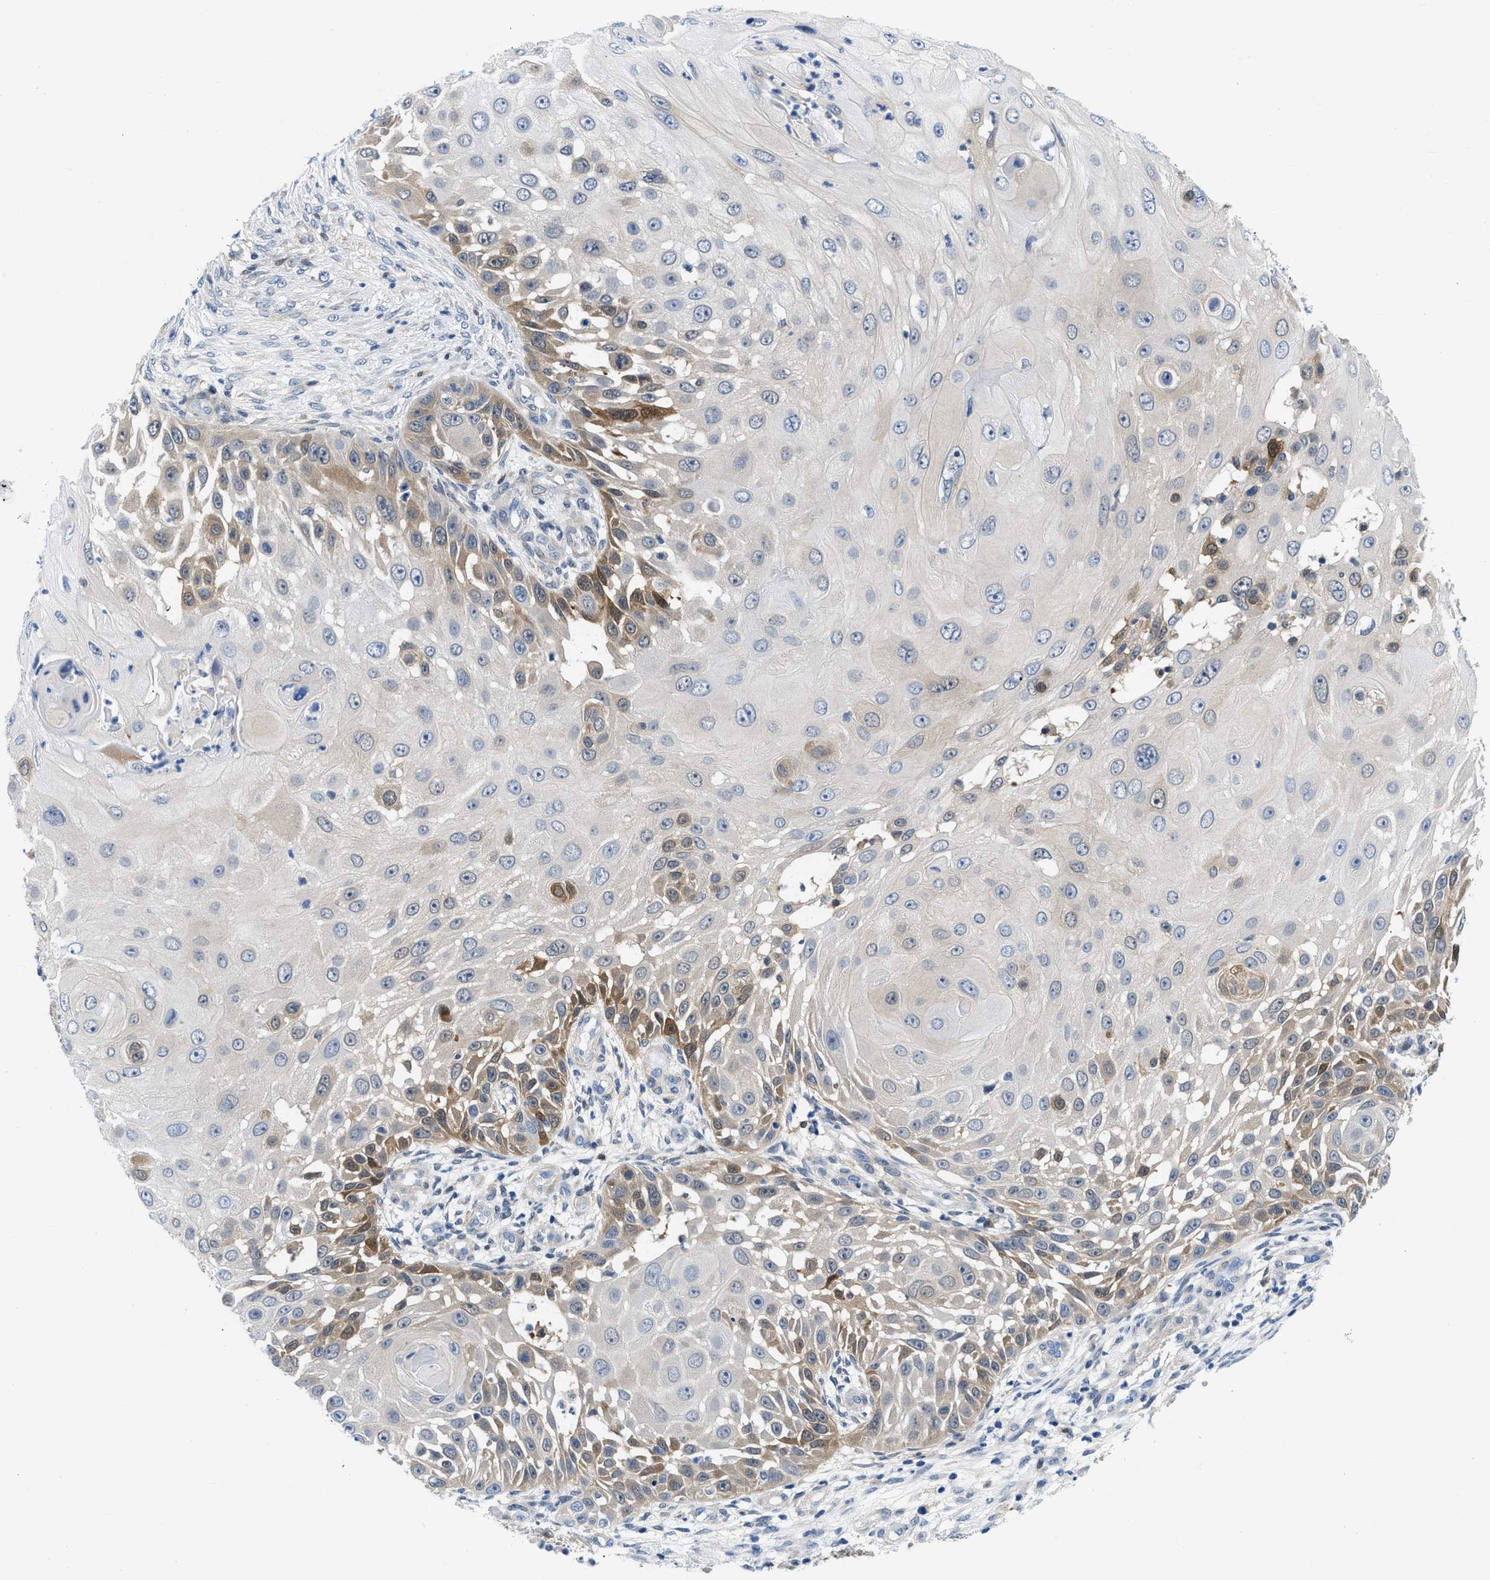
{"staining": {"intensity": "moderate", "quantity": "<25%", "location": "cytoplasmic/membranous,nuclear"}, "tissue": "skin cancer", "cell_type": "Tumor cells", "image_type": "cancer", "snomed": [{"axis": "morphology", "description": "Squamous cell carcinoma, NOS"}, {"axis": "topography", "description": "Skin"}], "caption": "DAB immunohistochemical staining of skin squamous cell carcinoma displays moderate cytoplasmic/membranous and nuclear protein positivity in approximately <25% of tumor cells.", "gene": "CBR1", "patient": {"sex": "female", "age": 44}}